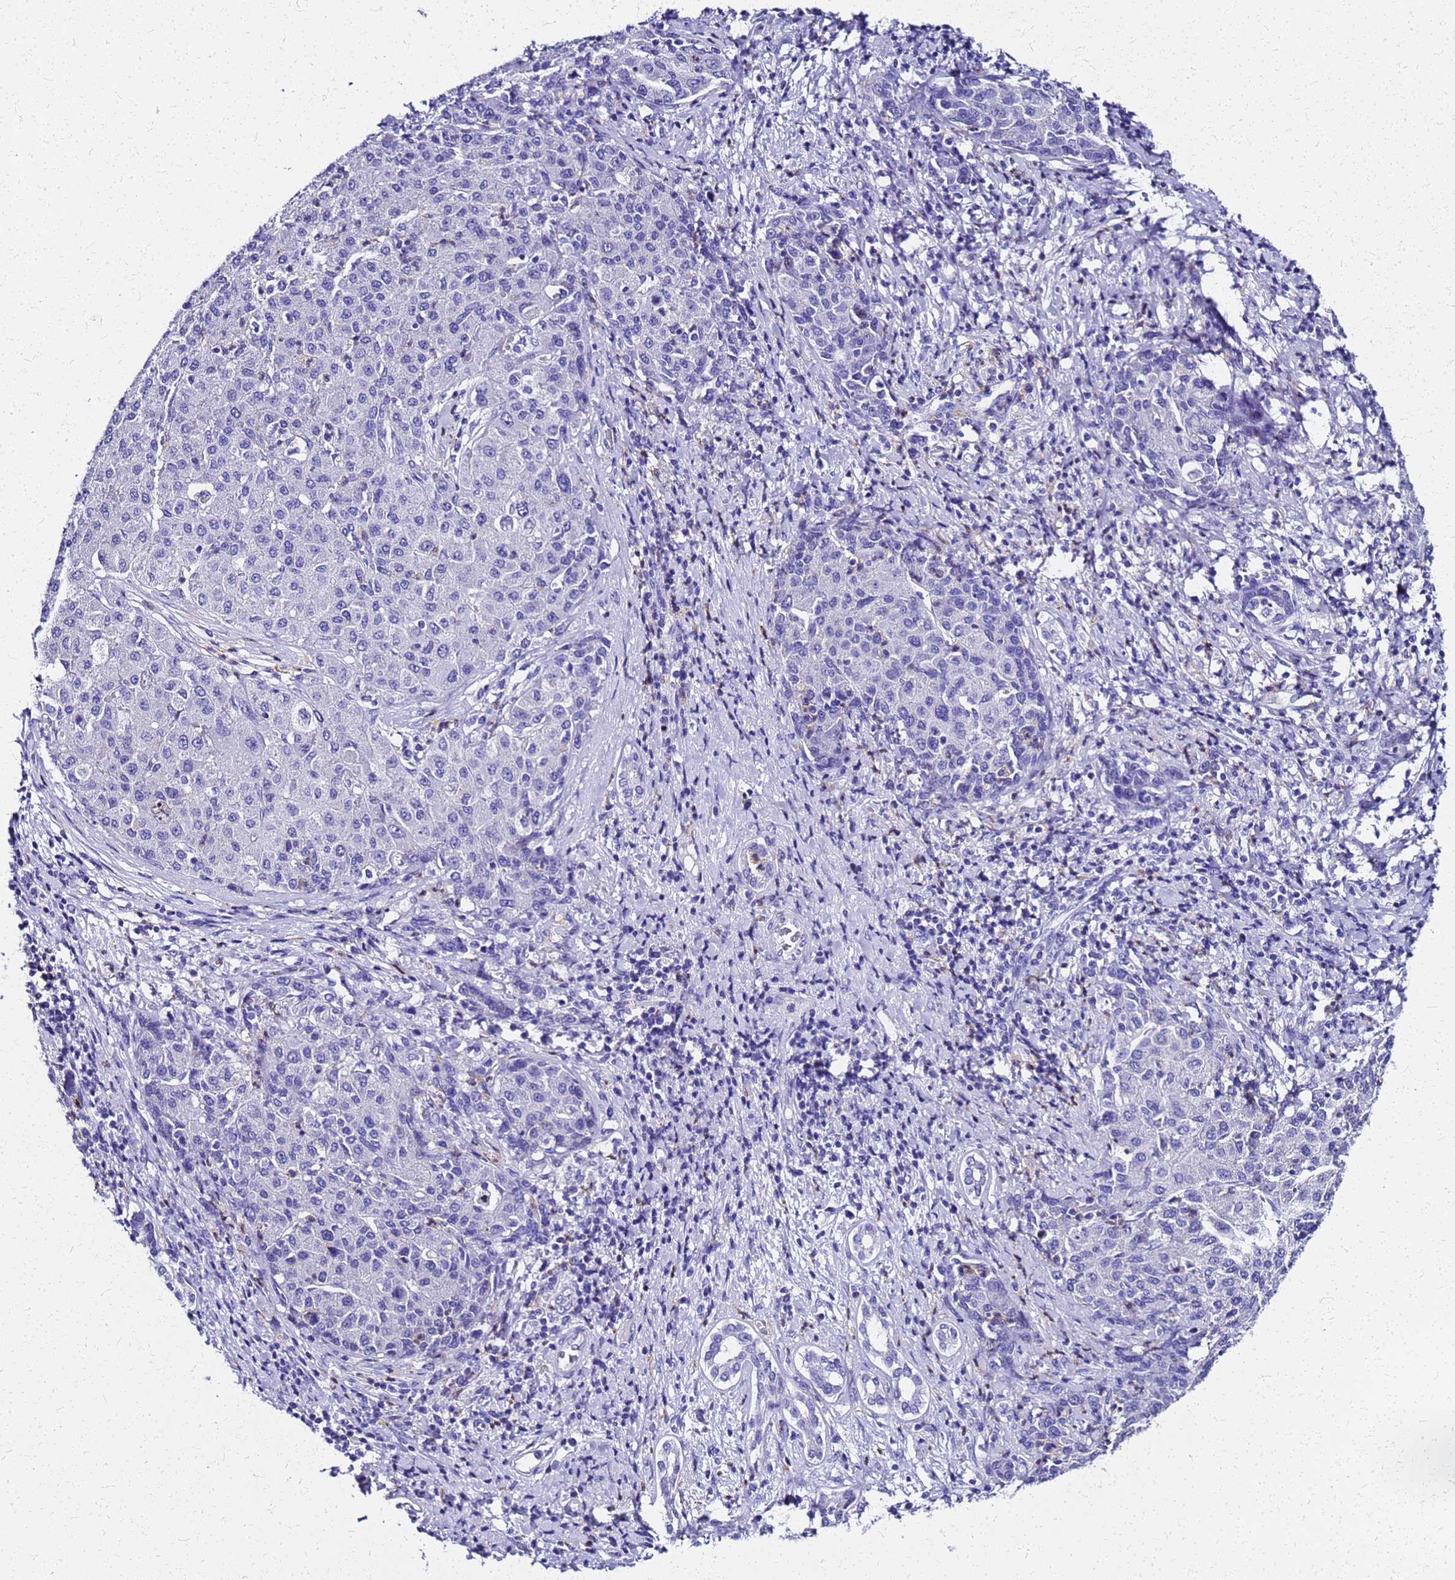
{"staining": {"intensity": "negative", "quantity": "none", "location": "none"}, "tissue": "liver cancer", "cell_type": "Tumor cells", "image_type": "cancer", "snomed": [{"axis": "morphology", "description": "Carcinoma, Hepatocellular, NOS"}, {"axis": "topography", "description": "Liver"}], "caption": "A micrograph of liver cancer stained for a protein demonstrates no brown staining in tumor cells.", "gene": "SMIM21", "patient": {"sex": "male", "age": 65}}